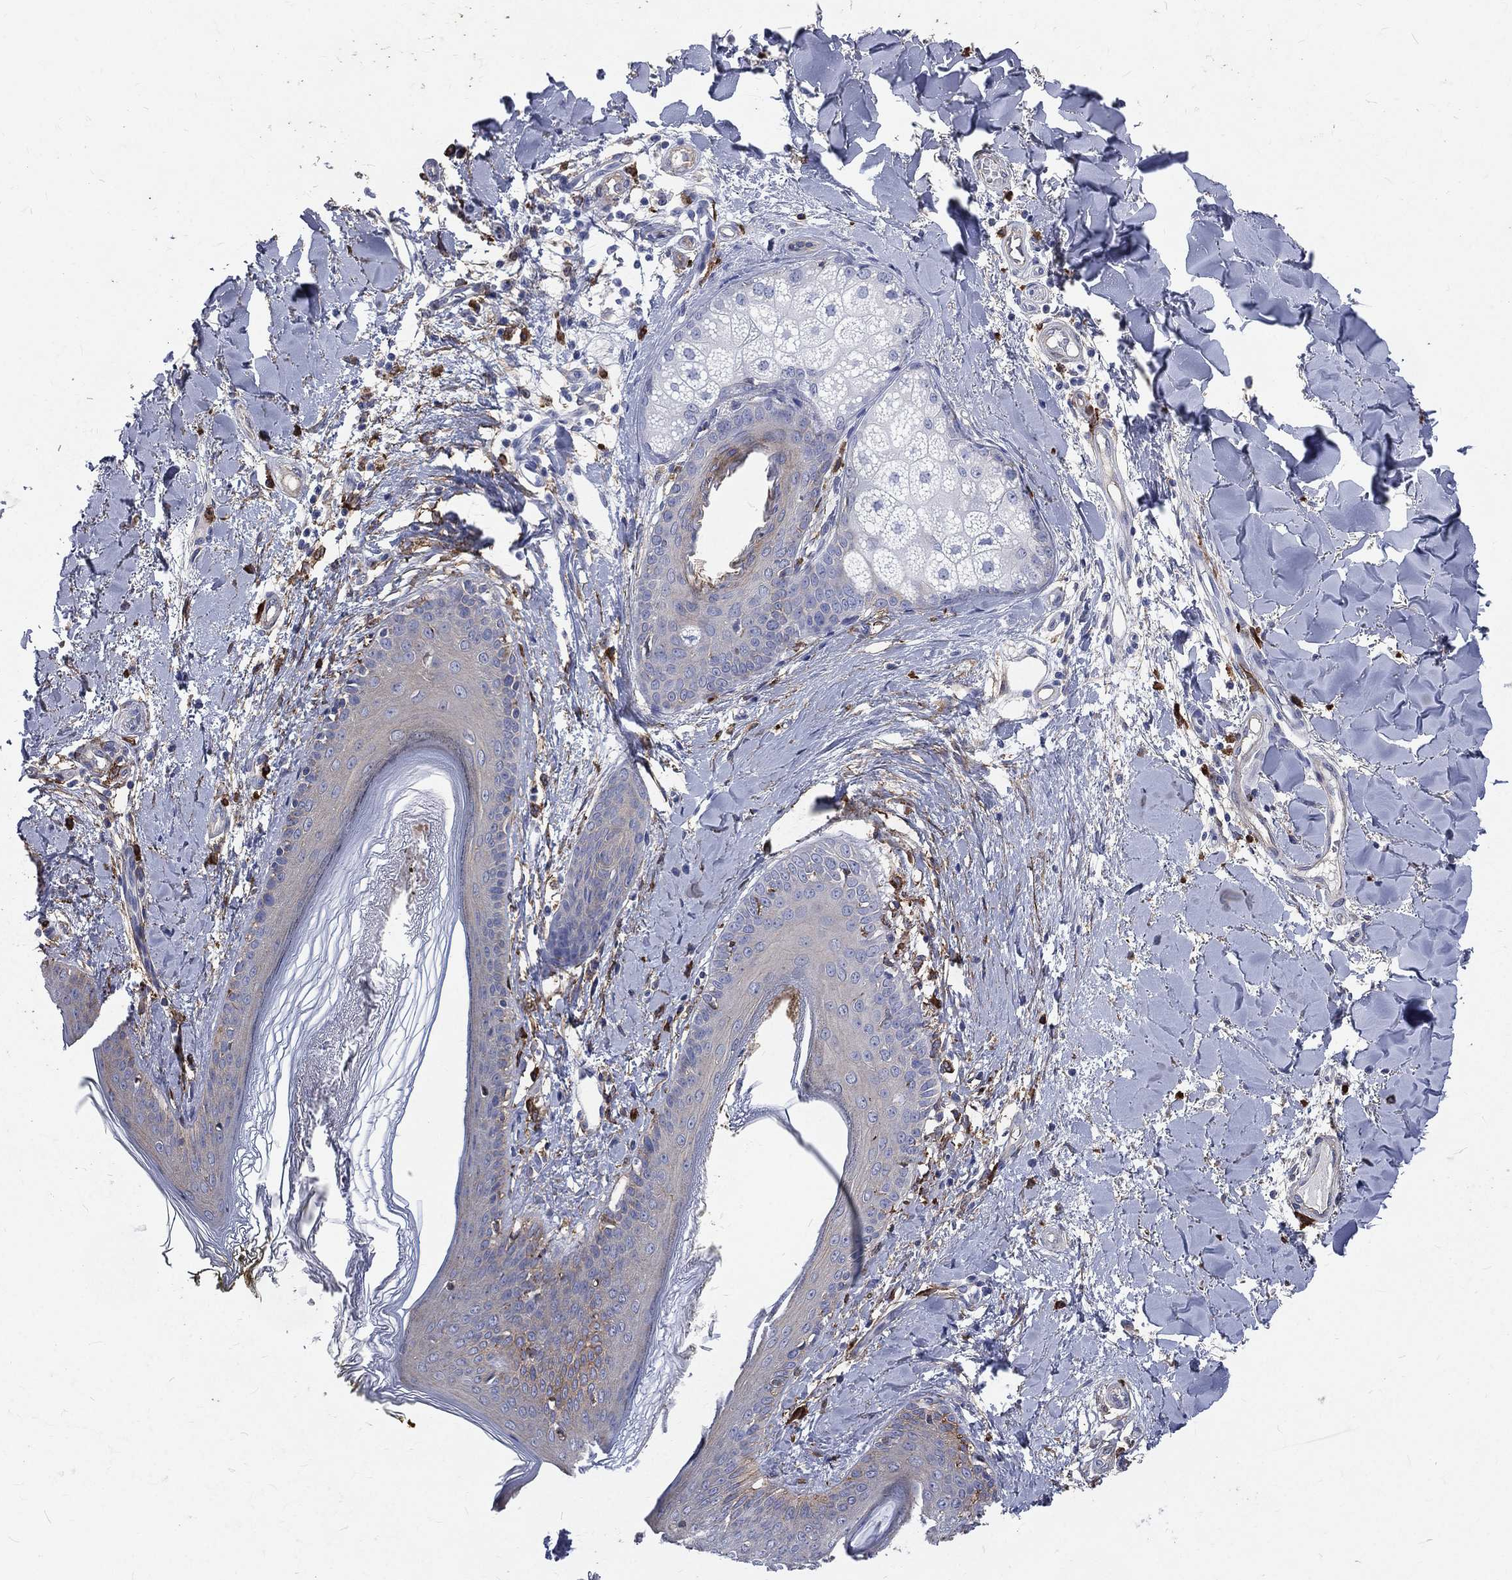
{"staining": {"intensity": "negative", "quantity": "none", "location": "none"}, "tissue": "skin", "cell_type": "Fibroblasts", "image_type": "normal", "snomed": [{"axis": "morphology", "description": "Normal tissue, NOS"}, {"axis": "morphology", "description": "Malignant melanoma, NOS"}, {"axis": "topography", "description": "Skin"}], "caption": "The image reveals no staining of fibroblasts in normal skin.", "gene": "BASP1", "patient": {"sex": "female", "age": 34}}